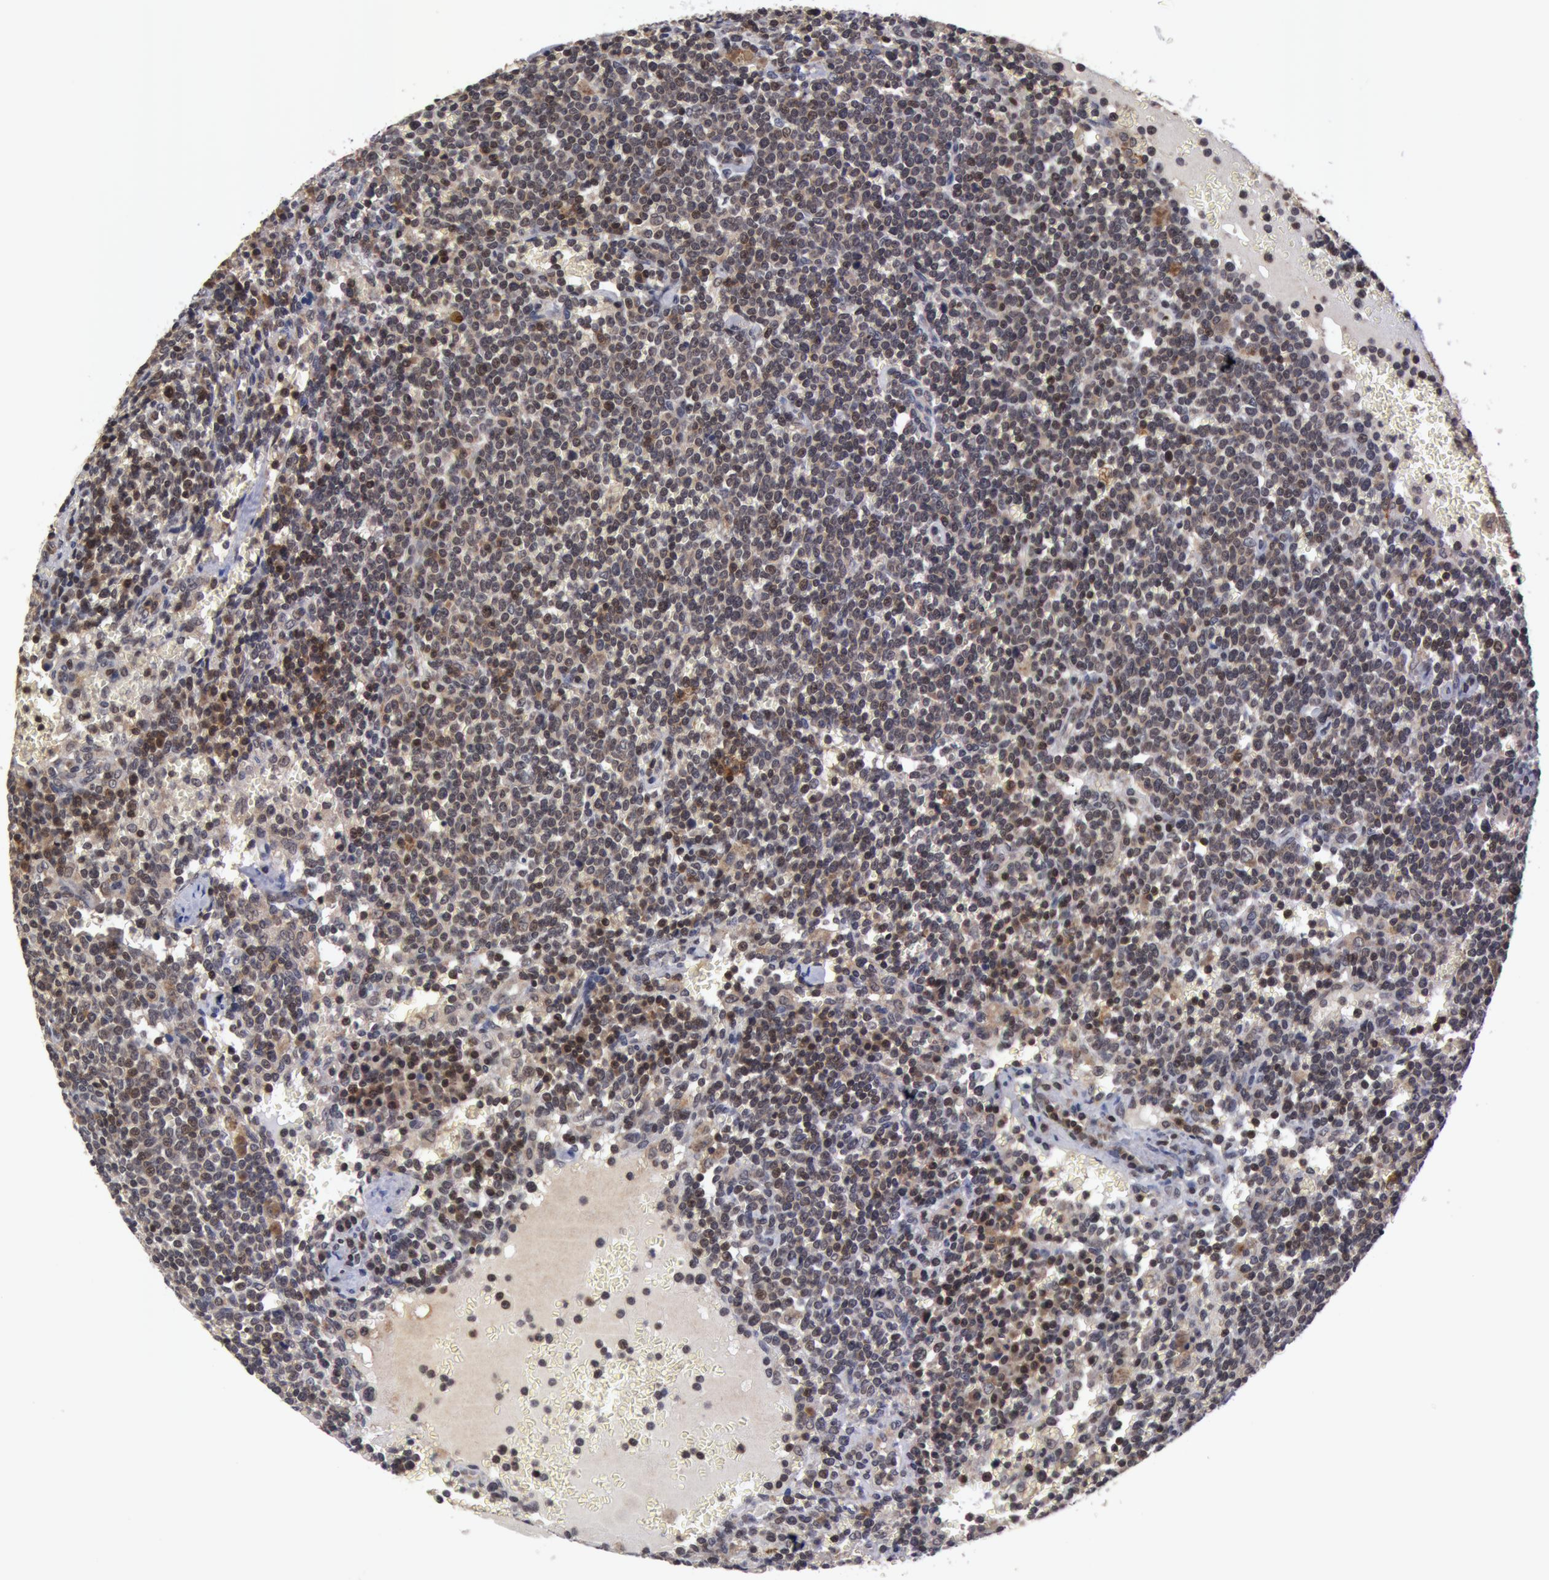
{"staining": {"intensity": "weak", "quantity": "<25%", "location": "nuclear"}, "tissue": "lymphoma", "cell_type": "Tumor cells", "image_type": "cancer", "snomed": [{"axis": "morphology", "description": "Malignant lymphoma, non-Hodgkin's type, High grade"}, {"axis": "topography", "description": "Lymph node"}], "caption": "Immunohistochemistry (IHC) of human lymphoma exhibits no positivity in tumor cells.", "gene": "ZNF350", "patient": {"sex": "female", "age": 76}}